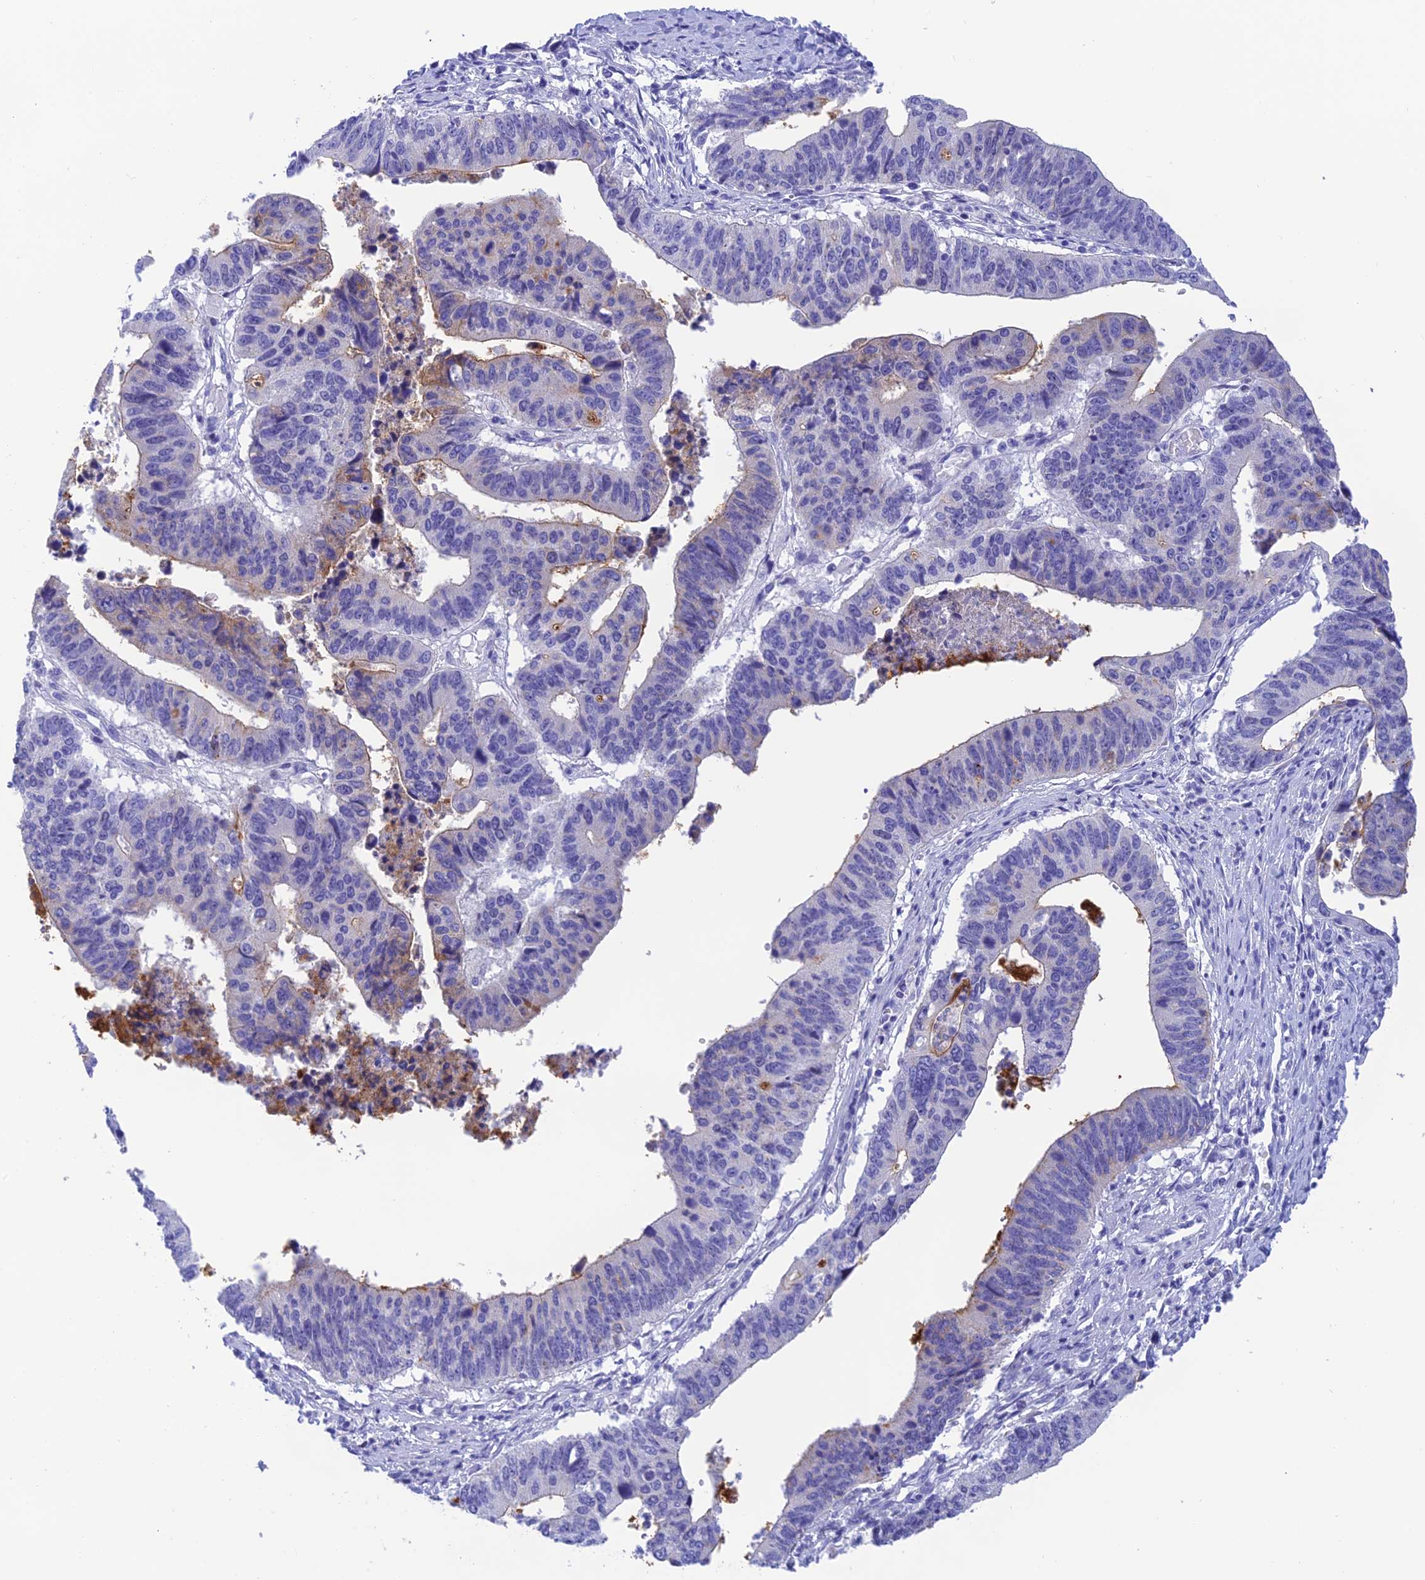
{"staining": {"intensity": "weak", "quantity": "<25%", "location": "cytoplasmic/membranous"}, "tissue": "stomach cancer", "cell_type": "Tumor cells", "image_type": "cancer", "snomed": [{"axis": "morphology", "description": "Adenocarcinoma, NOS"}, {"axis": "topography", "description": "Stomach"}], "caption": "Immunohistochemistry of adenocarcinoma (stomach) exhibits no expression in tumor cells.", "gene": "KDELR3", "patient": {"sex": "male", "age": 59}}